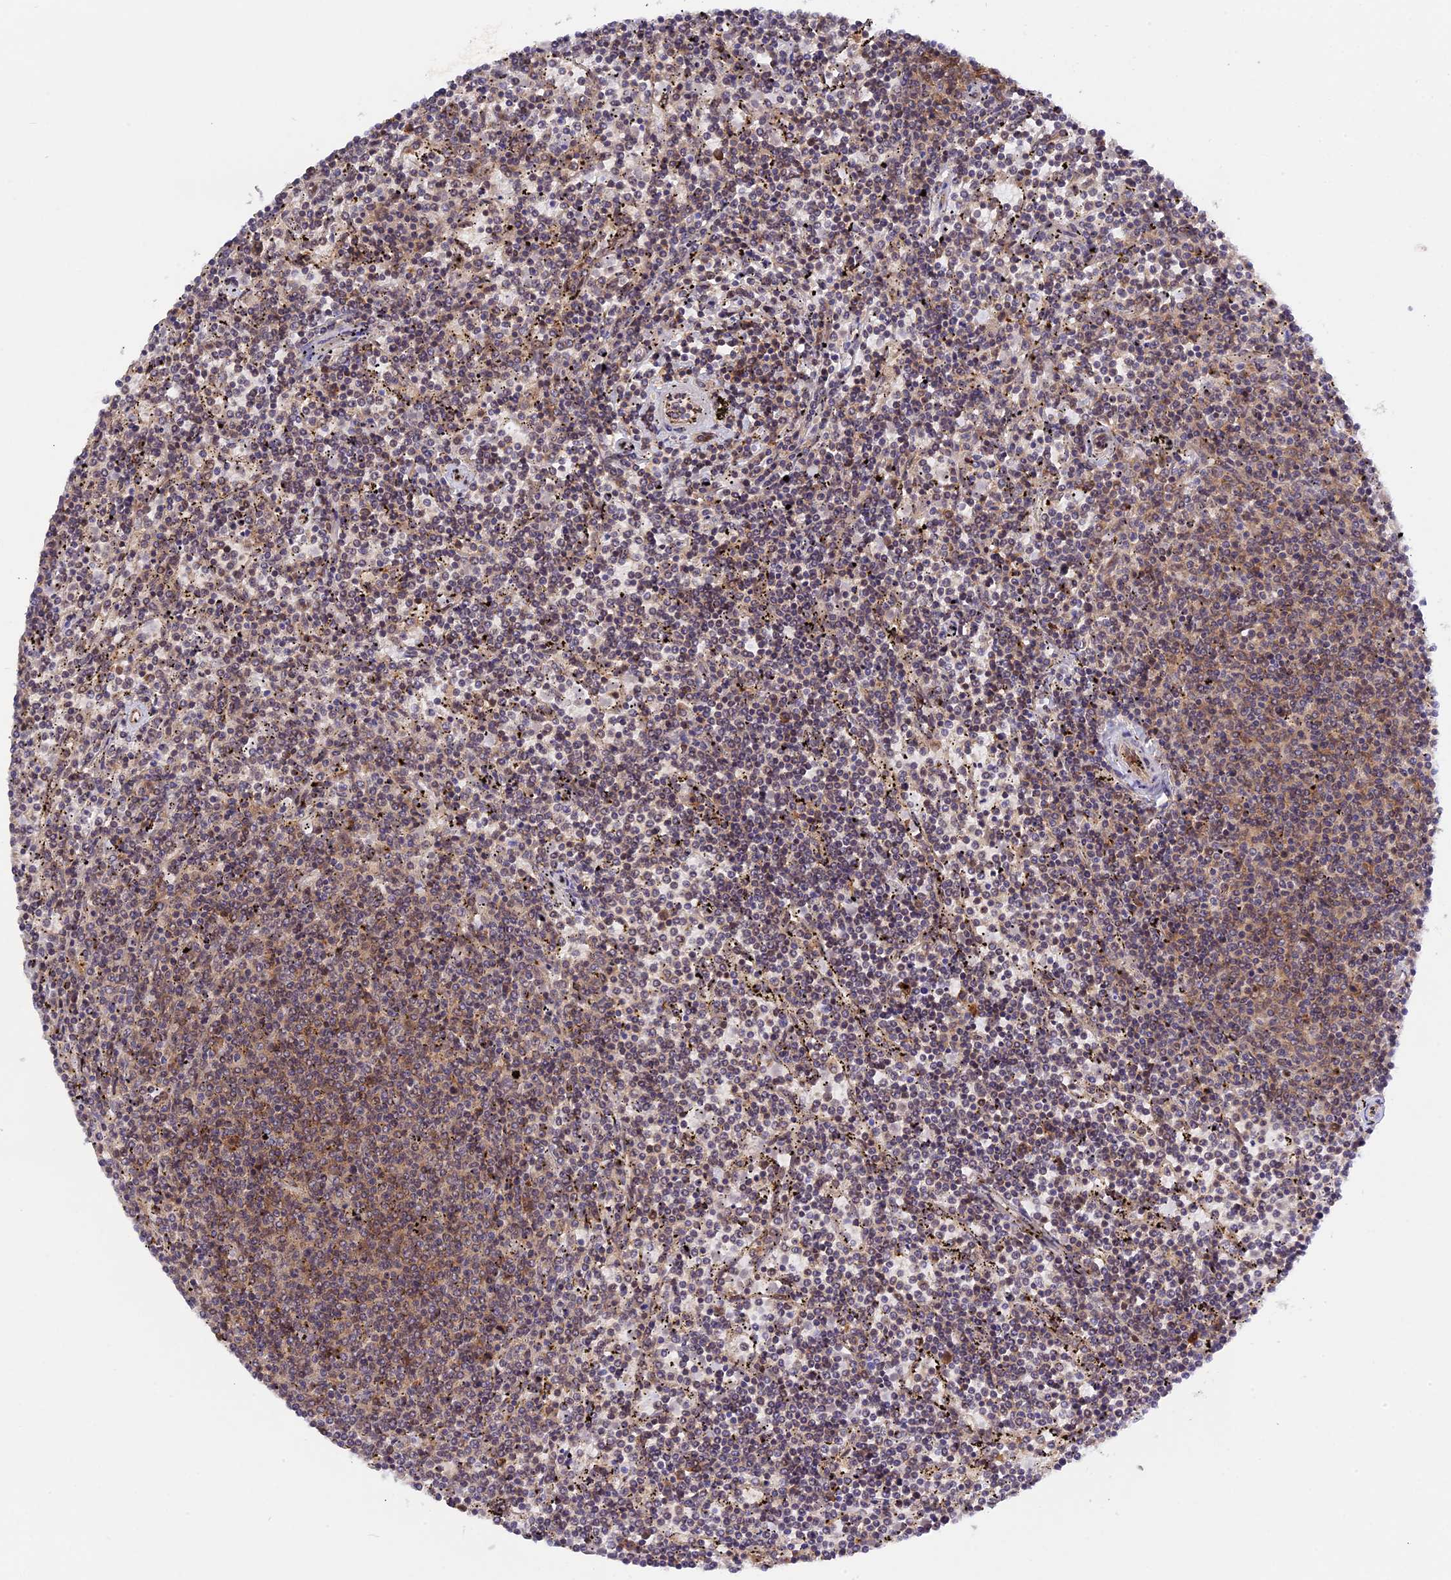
{"staining": {"intensity": "weak", "quantity": "<25%", "location": "cytoplasmic/membranous"}, "tissue": "lymphoma", "cell_type": "Tumor cells", "image_type": "cancer", "snomed": [{"axis": "morphology", "description": "Malignant lymphoma, non-Hodgkin's type, Low grade"}, {"axis": "topography", "description": "Spleen"}], "caption": "There is no significant expression in tumor cells of lymphoma.", "gene": "ZNF428", "patient": {"sex": "female", "age": 50}}